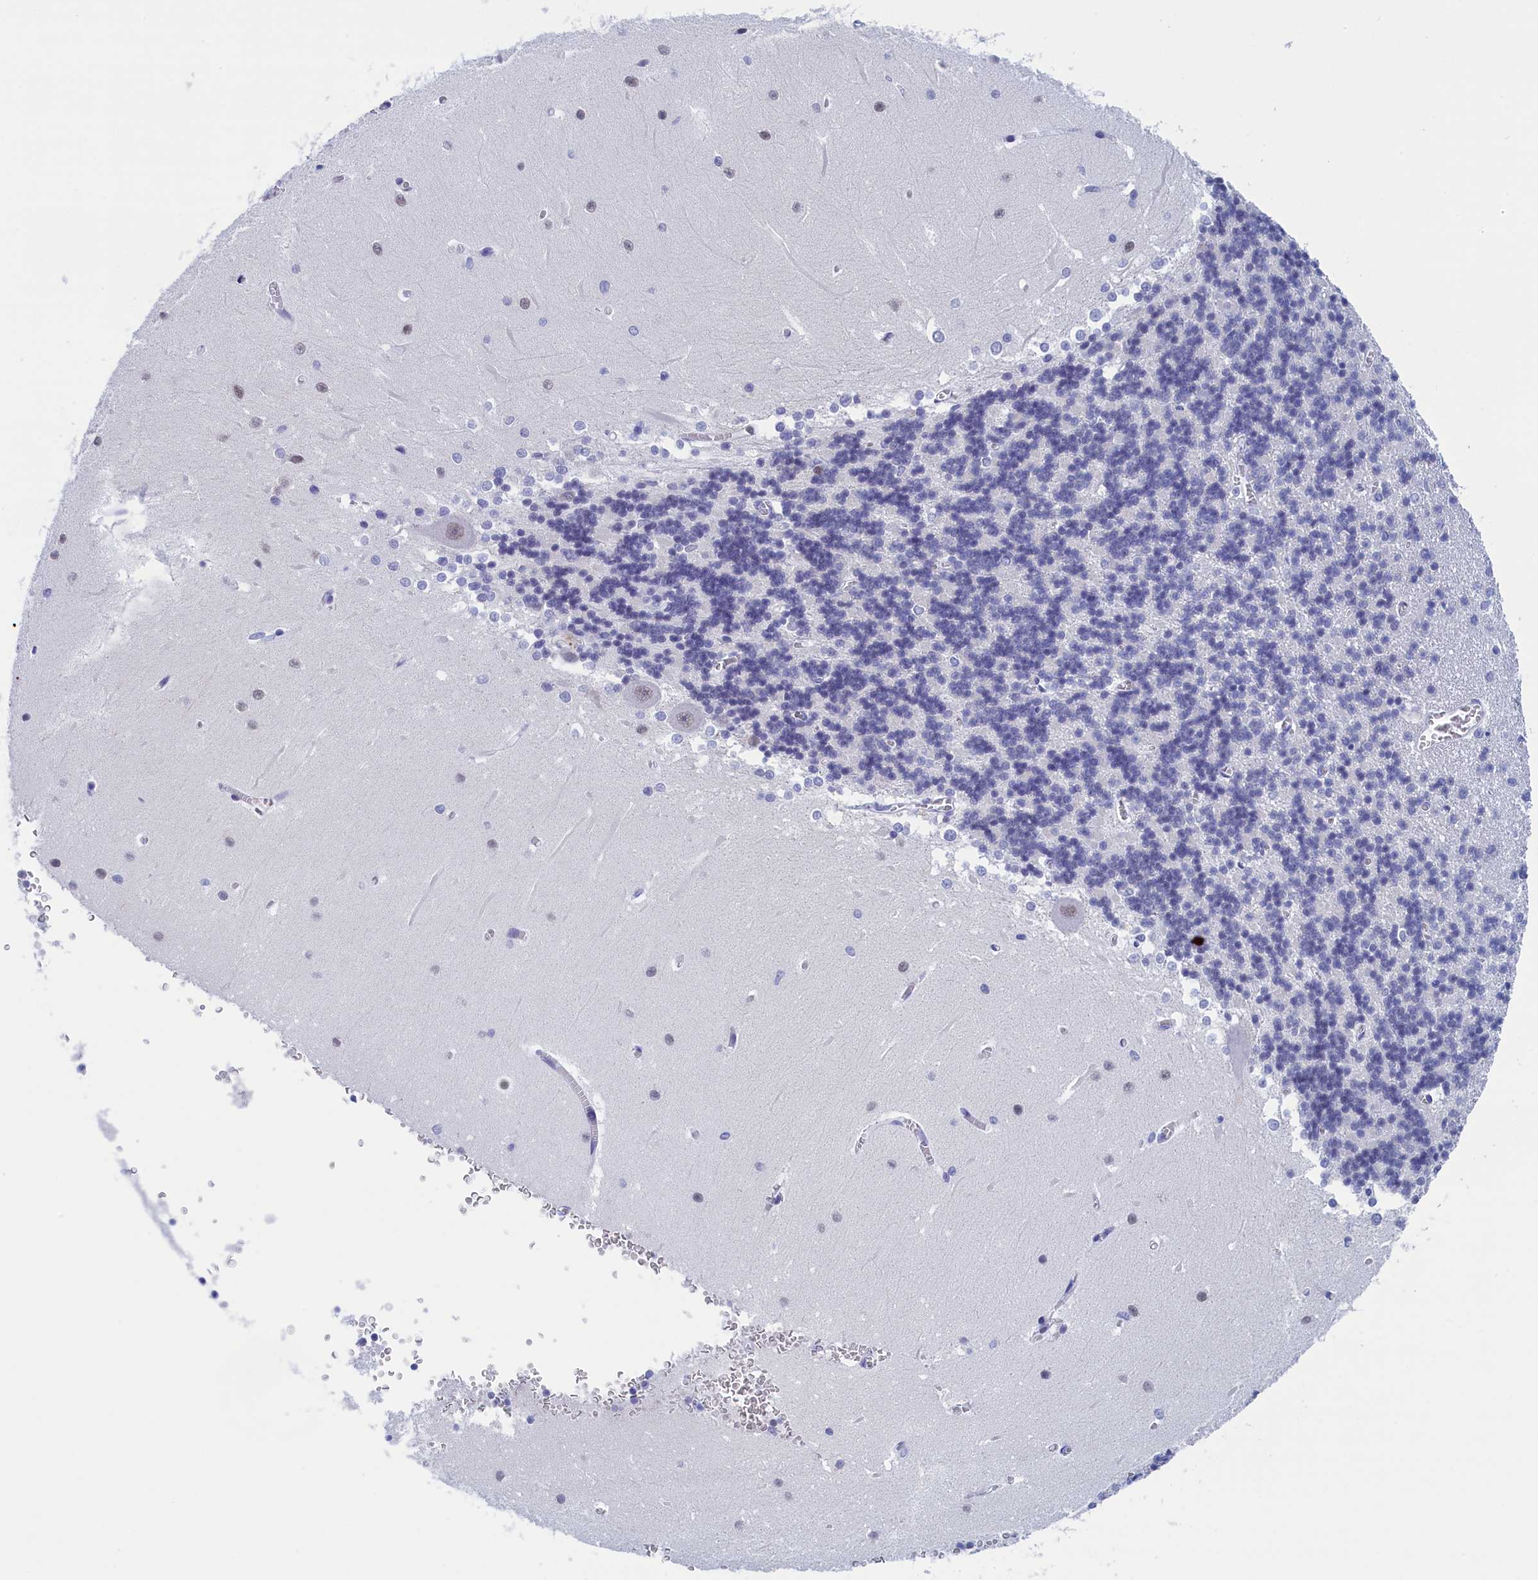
{"staining": {"intensity": "negative", "quantity": "none", "location": "none"}, "tissue": "cerebellum", "cell_type": "Cells in granular layer", "image_type": "normal", "snomed": [{"axis": "morphology", "description": "Normal tissue, NOS"}, {"axis": "topography", "description": "Cerebellum"}], "caption": "High magnification brightfield microscopy of benign cerebellum stained with DAB (3,3'-diaminobenzidine) (brown) and counterstained with hematoxylin (blue): cells in granular layer show no significant staining. Brightfield microscopy of immunohistochemistry stained with DAB (3,3'-diaminobenzidine) (brown) and hematoxylin (blue), captured at high magnification.", "gene": "WDR83", "patient": {"sex": "male", "age": 37}}